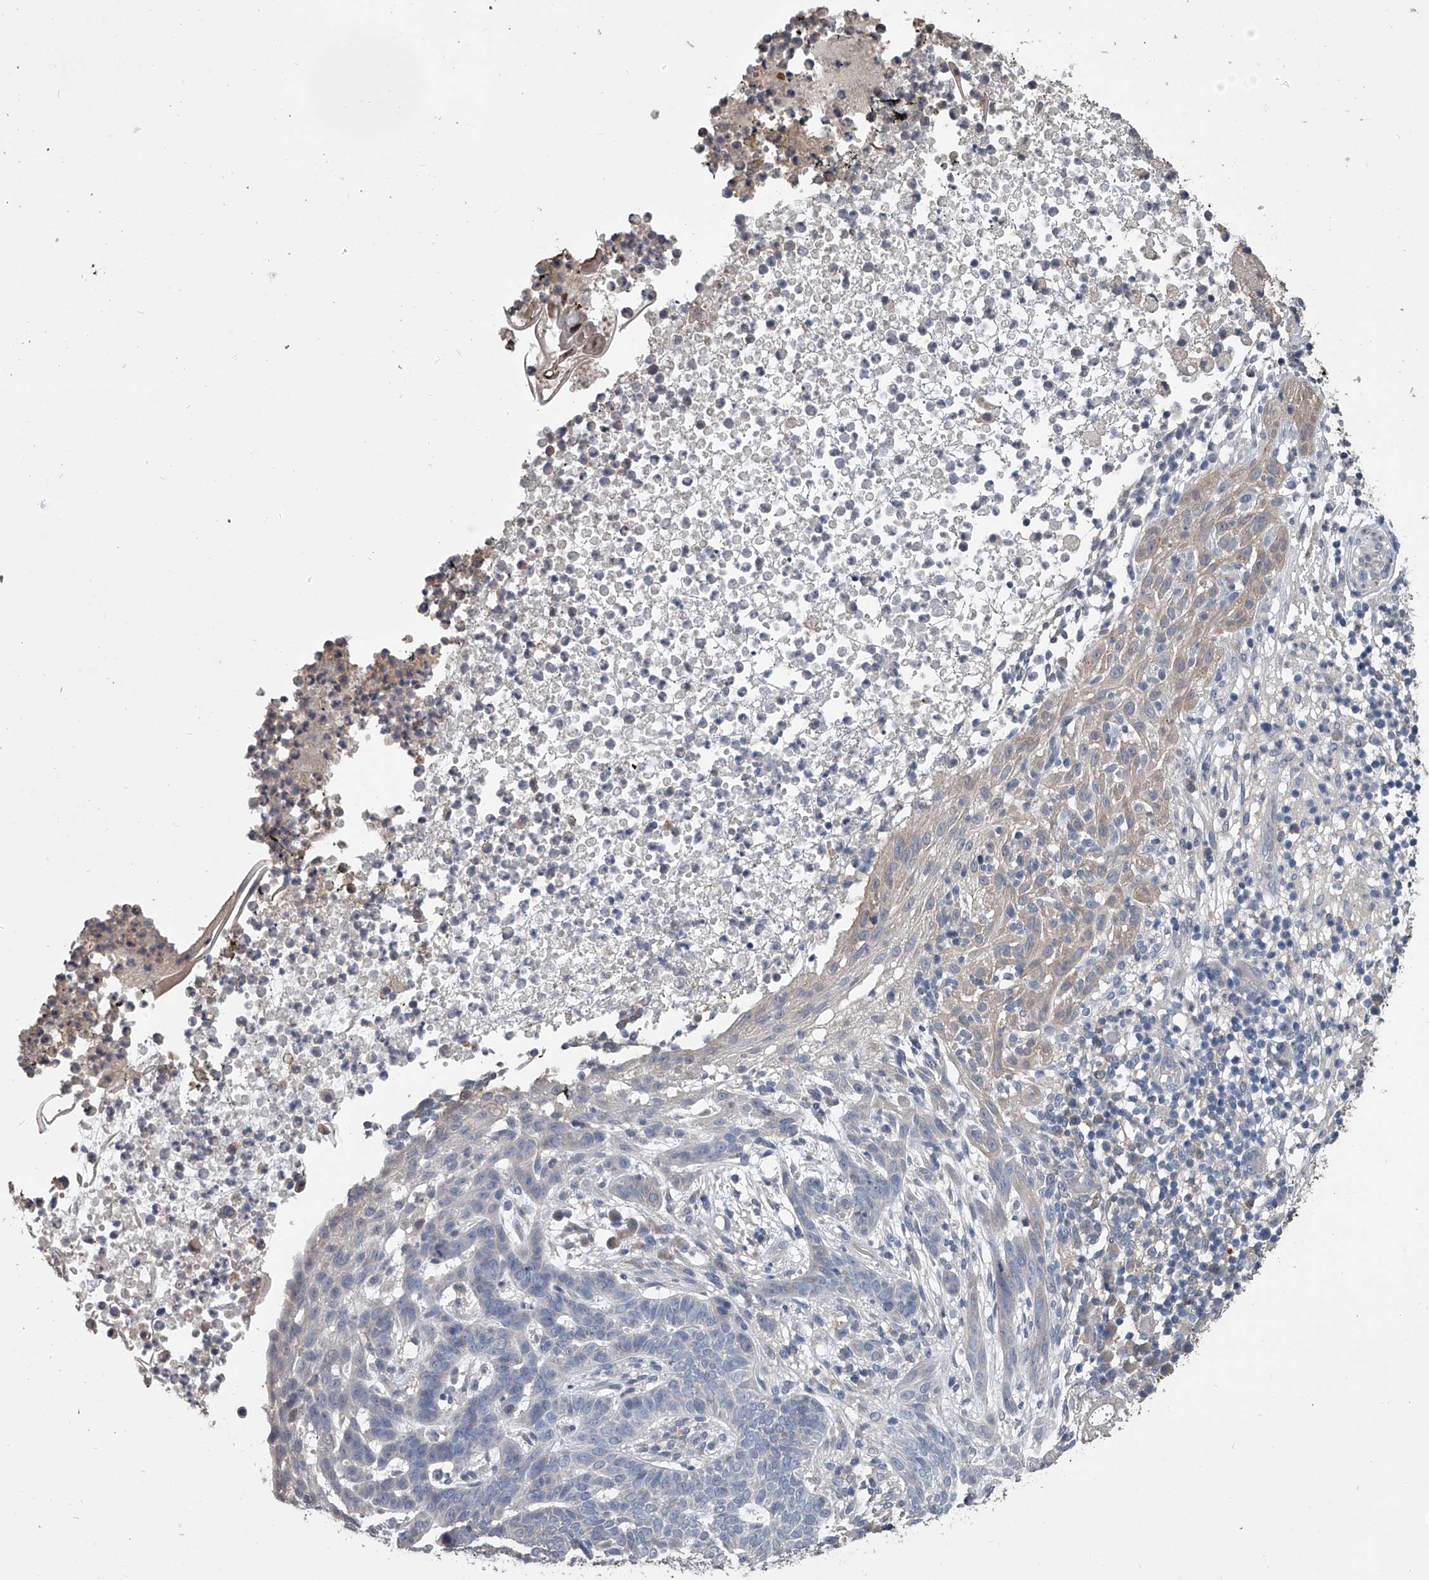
{"staining": {"intensity": "negative", "quantity": "none", "location": "none"}, "tissue": "skin cancer", "cell_type": "Tumor cells", "image_type": "cancer", "snomed": [{"axis": "morphology", "description": "Normal tissue, NOS"}, {"axis": "morphology", "description": "Basal cell carcinoma"}, {"axis": "topography", "description": "Skin"}], "caption": "A photomicrograph of skin cancer (basal cell carcinoma) stained for a protein exhibits no brown staining in tumor cells.", "gene": "DOCK9", "patient": {"sex": "male", "age": 64}}